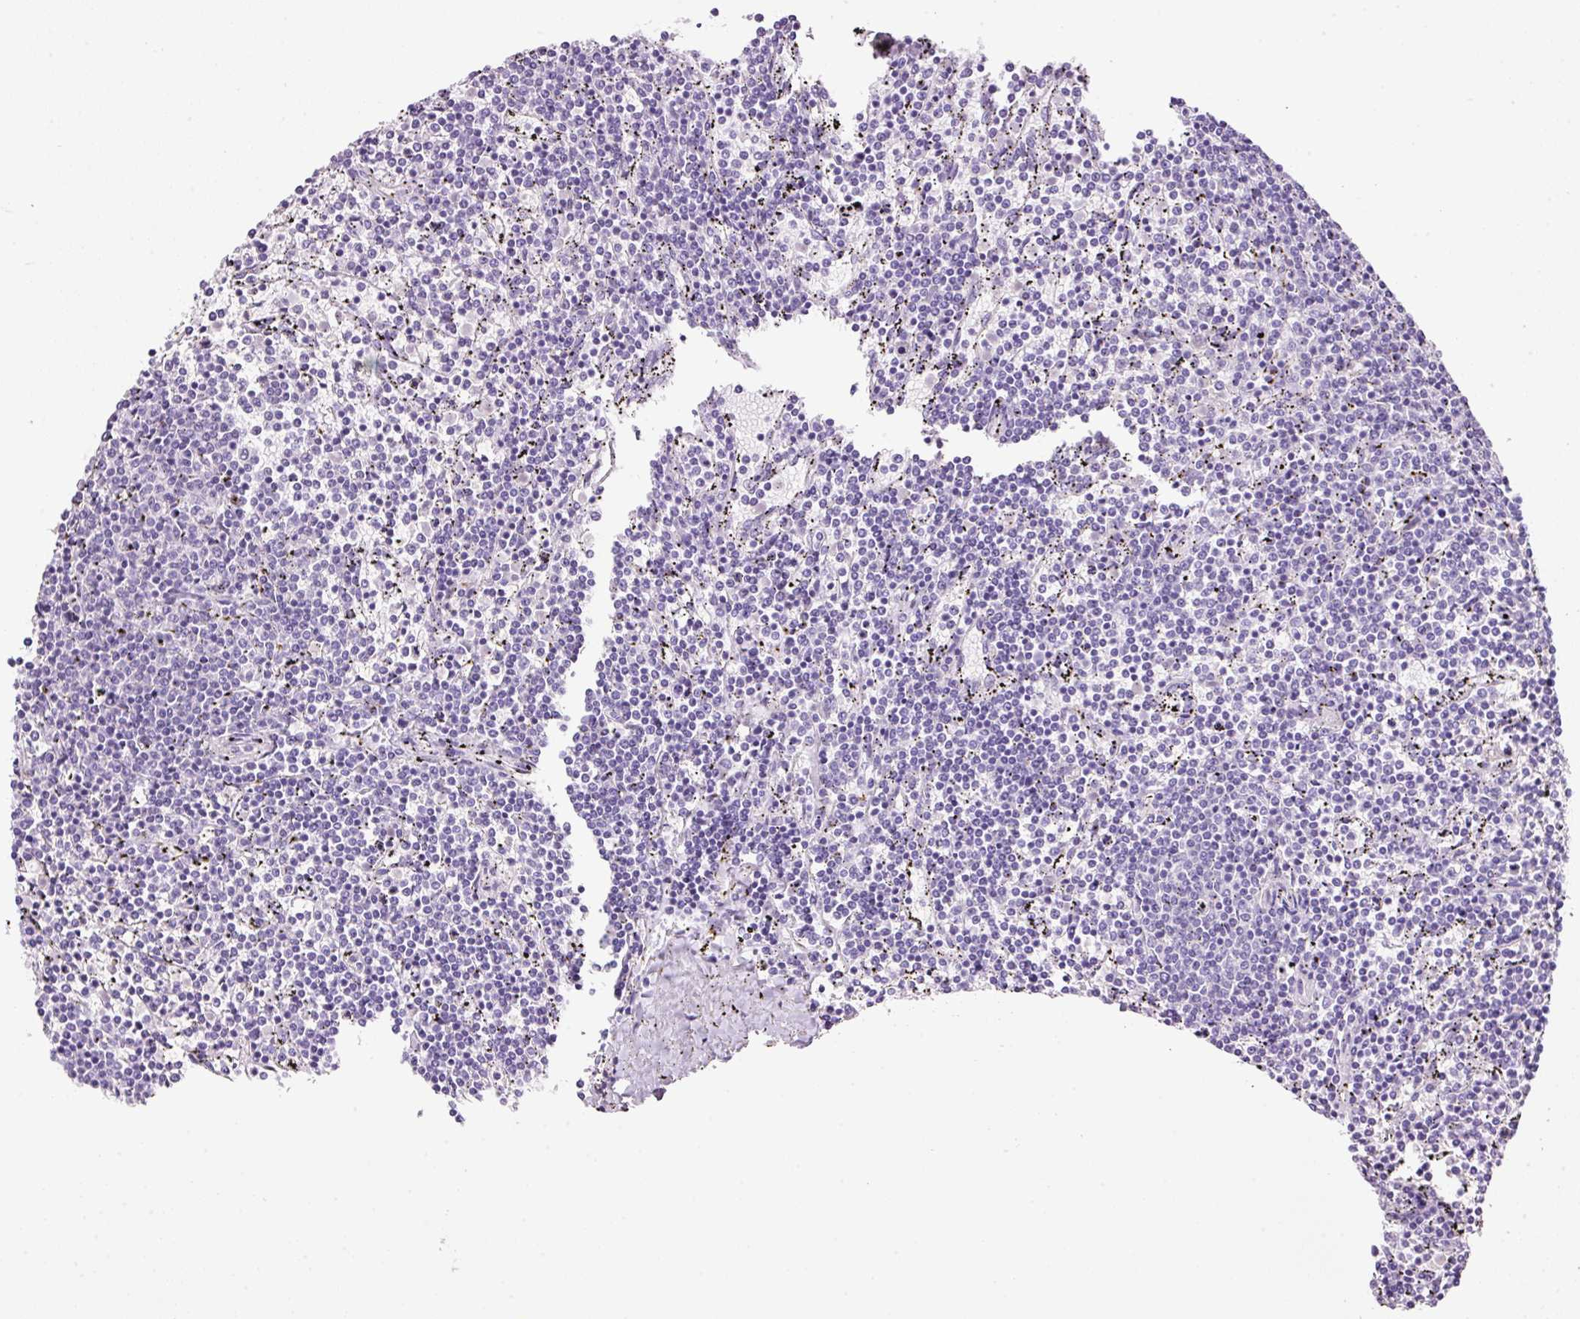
{"staining": {"intensity": "negative", "quantity": "none", "location": "none"}, "tissue": "lymphoma", "cell_type": "Tumor cells", "image_type": "cancer", "snomed": [{"axis": "morphology", "description": "Malignant lymphoma, non-Hodgkin's type, Low grade"}, {"axis": "topography", "description": "Spleen"}], "caption": "An immunohistochemistry (IHC) histopathology image of malignant lymphoma, non-Hodgkin's type (low-grade) is shown. There is no staining in tumor cells of malignant lymphoma, non-Hodgkin's type (low-grade).", "gene": "BSND", "patient": {"sex": "female", "age": 50}}